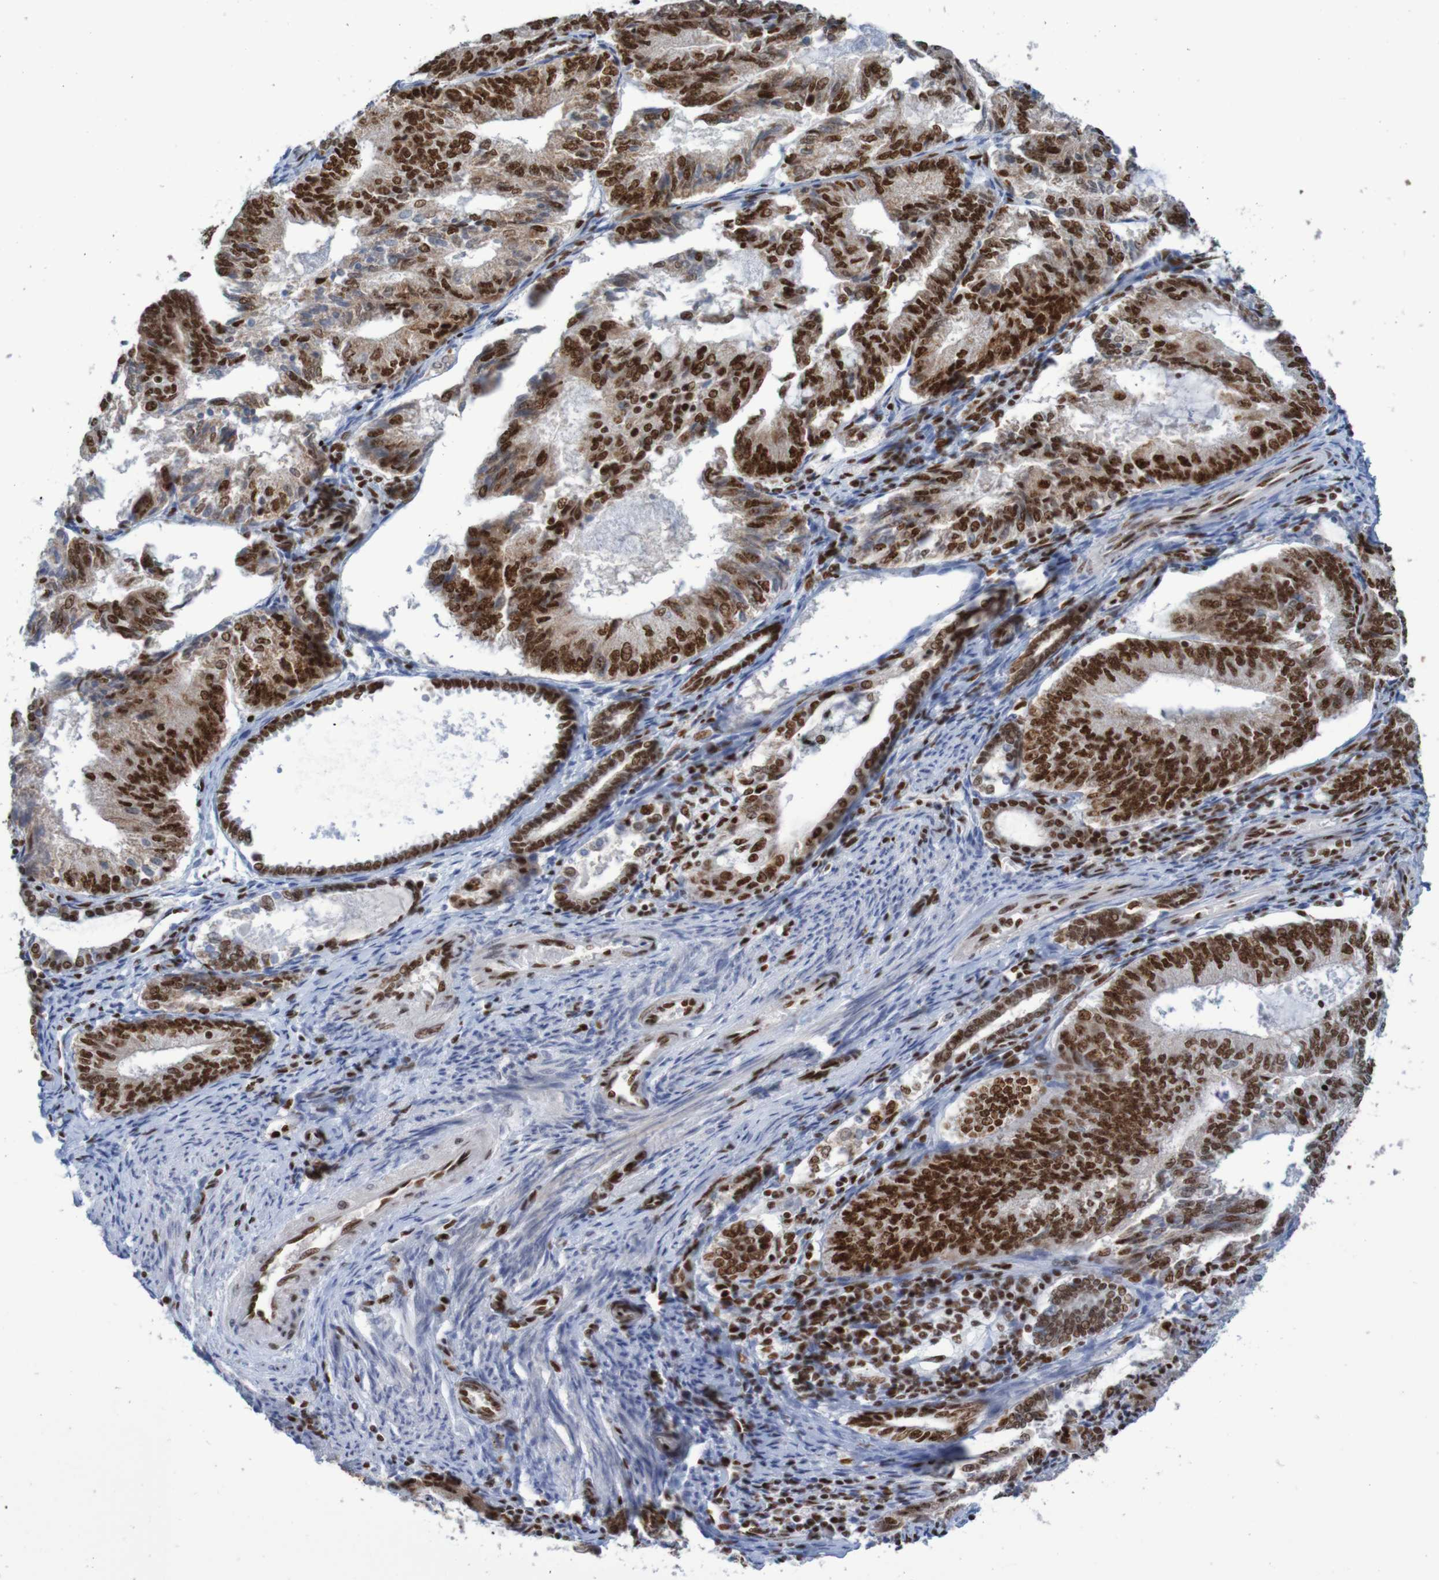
{"staining": {"intensity": "strong", "quantity": ">75%", "location": "nuclear"}, "tissue": "endometrial cancer", "cell_type": "Tumor cells", "image_type": "cancer", "snomed": [{"axis": "morphology", "description": "Adenocarcinoma, NOS"}, {"axis": "topography", "description": "Endometrium"}], "caption": "An image of endometrial cancer (adenocarcinoma) stained for a protein shows strong nuclear brown staining in tumor cells.", "gene": "THRAP3", "patient": {"sex": "female", "age": 81}}